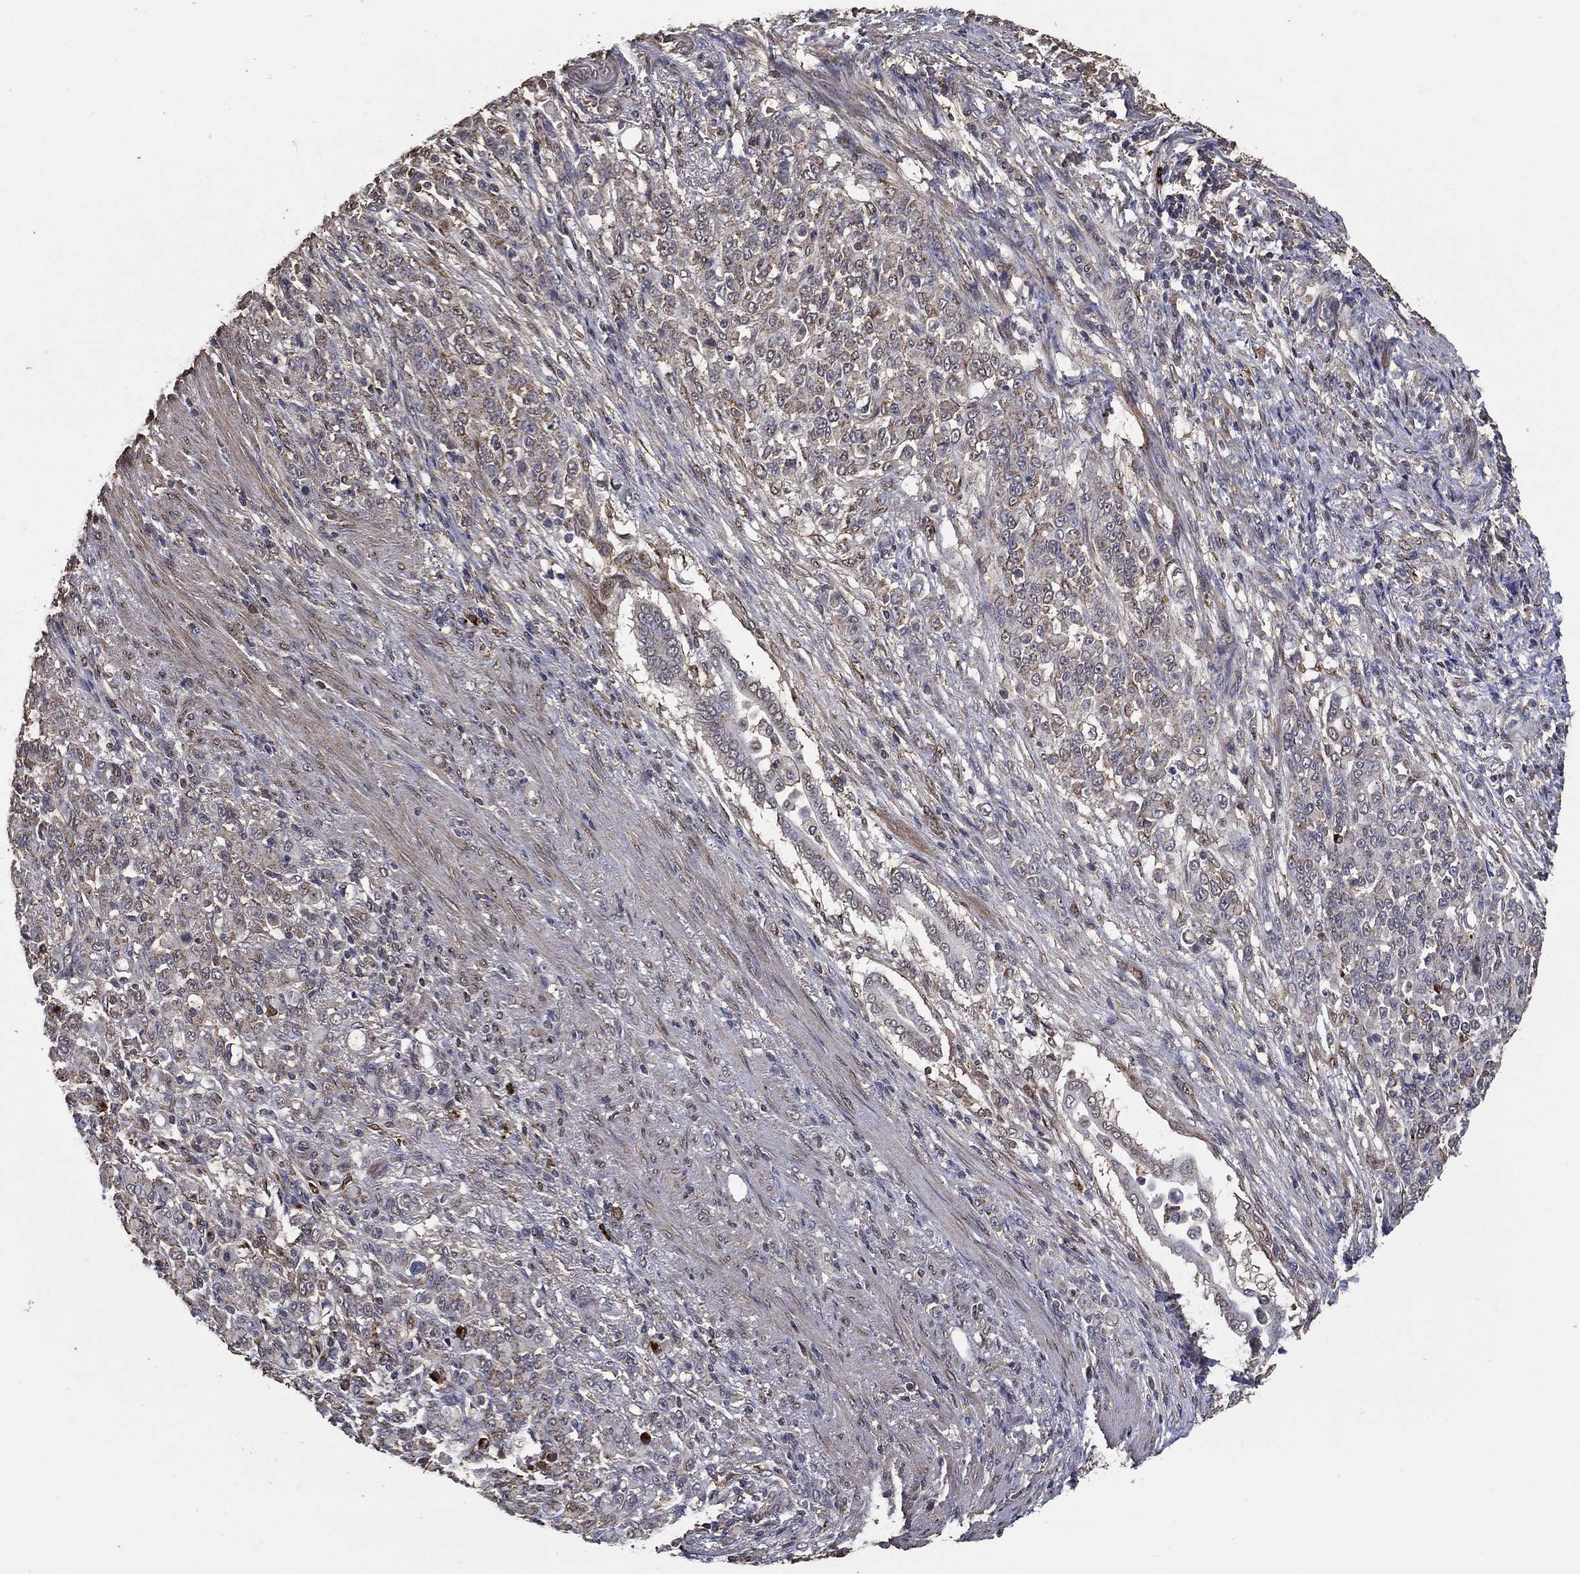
{"staining": {"intensity": "weak", "quantity": "<25%", "location": "cytoplasmic/membranous"}, "tissue": "stomach cancer", "cell_type": "Tumor cells", "image_type": "cancer", "snomed": [{"axis": "morphology", "description": "Normal tissue, NOS"}, {"axis": "morphology", "description": "Adenocarcinoma, NOS"}, {"axis": "topography", "description": "Stomach"}], "caption": "Protein analysis of stomach adenocarcinoma shows no significant staining in tumor cells.", "gene": "GPR183", "patient": {"sex": "female", "age": 79}}